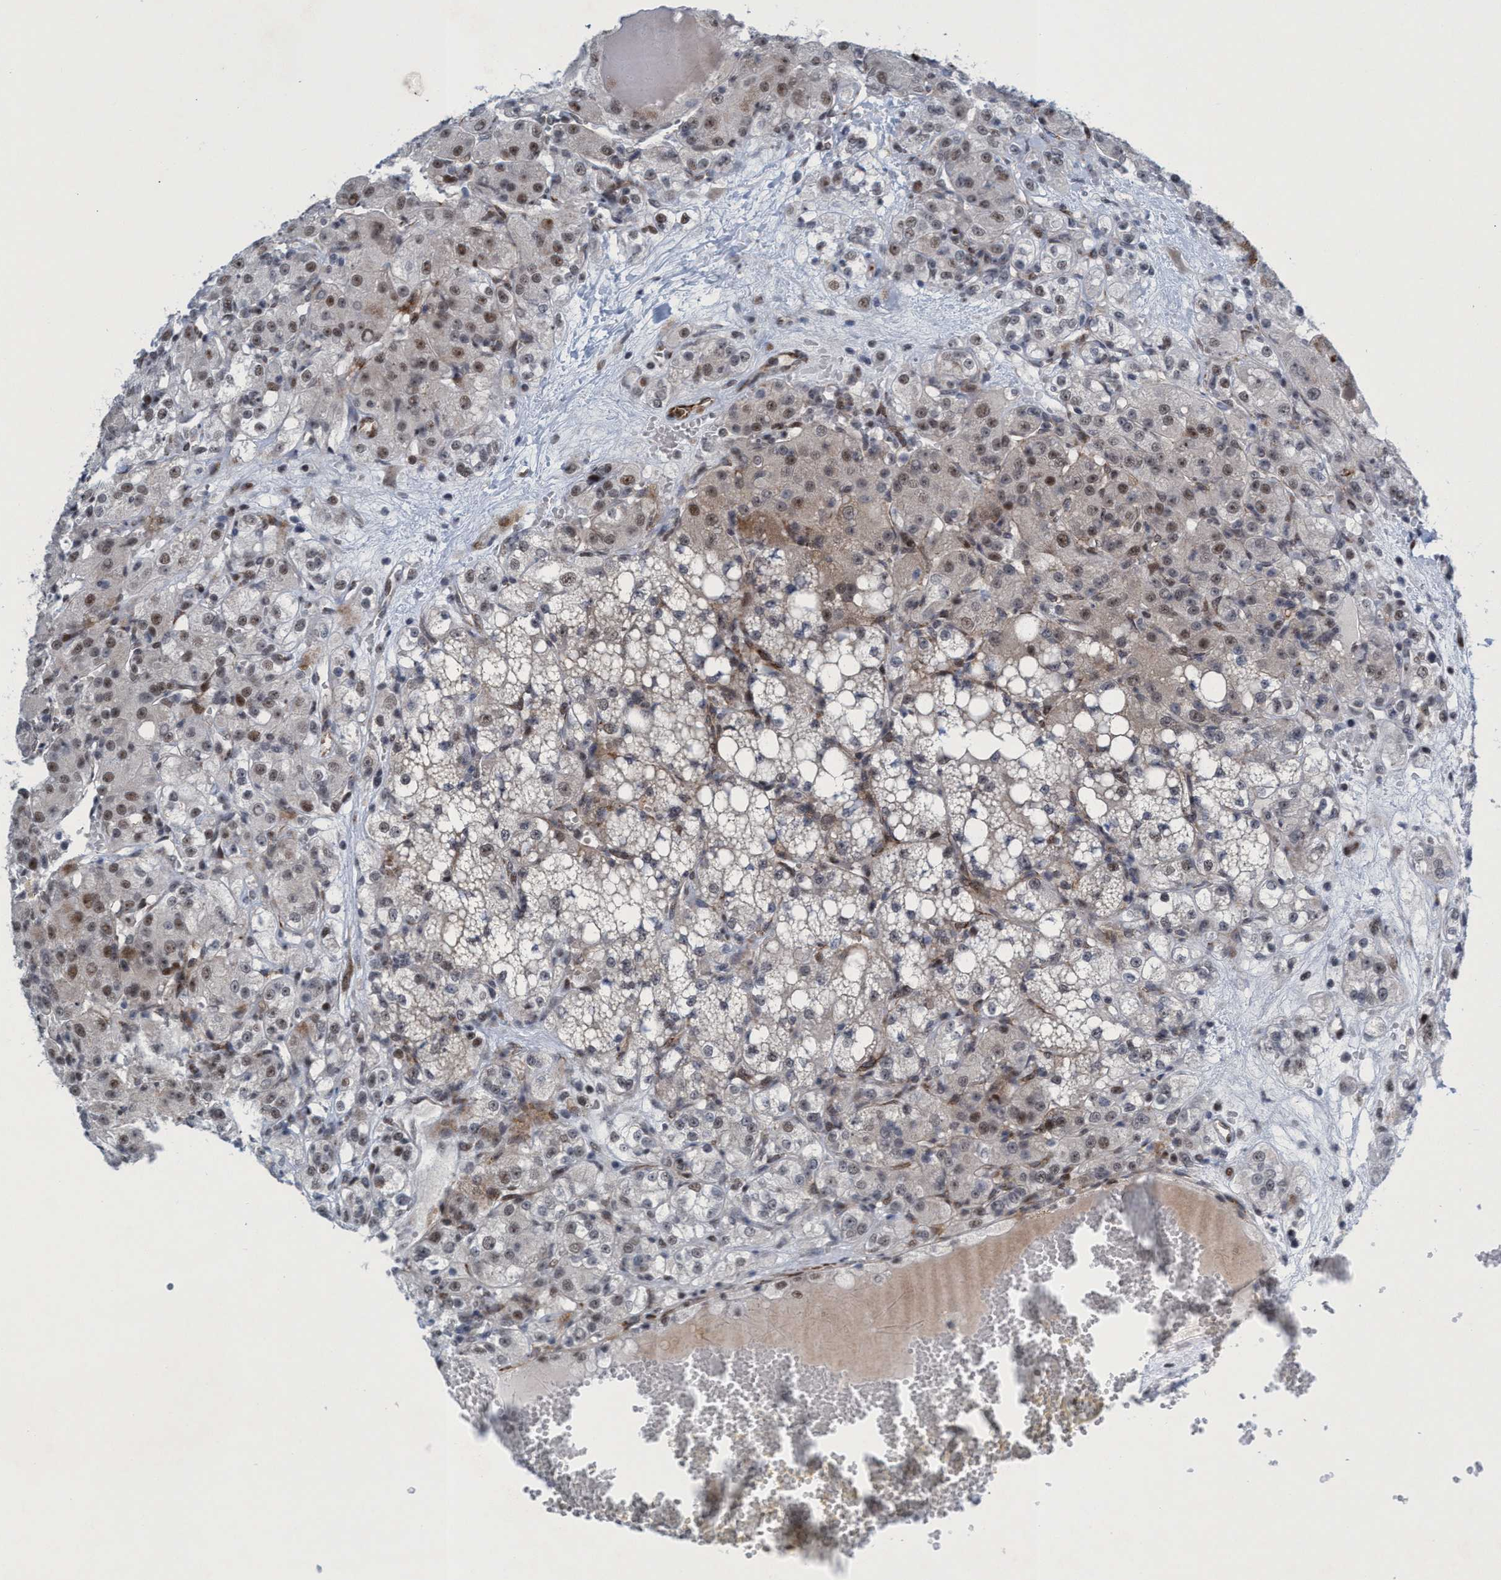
{"staining": {"intensity": "weak", "quantity": "25%-75%", "location": "nuclear"}, "tissue": "renal cancer", "cell_type": "Tumor cells", "image_type": "cancer", "snomed": [{"axis": "morphology", "description": "Normal tissue, NOS"}, {"axis": "morphology", "description": "Adenocarcinoma, NOS"}, {"axis": "topography", "description": "Kidney"}], "caption": "Renal cancer (adenocarcinoma) tissue demonstrates weak nuclear staining in about 25%-75% of tumor cells", "gene": "CWC27", "patient": {"sex": "male", "age": 61}}